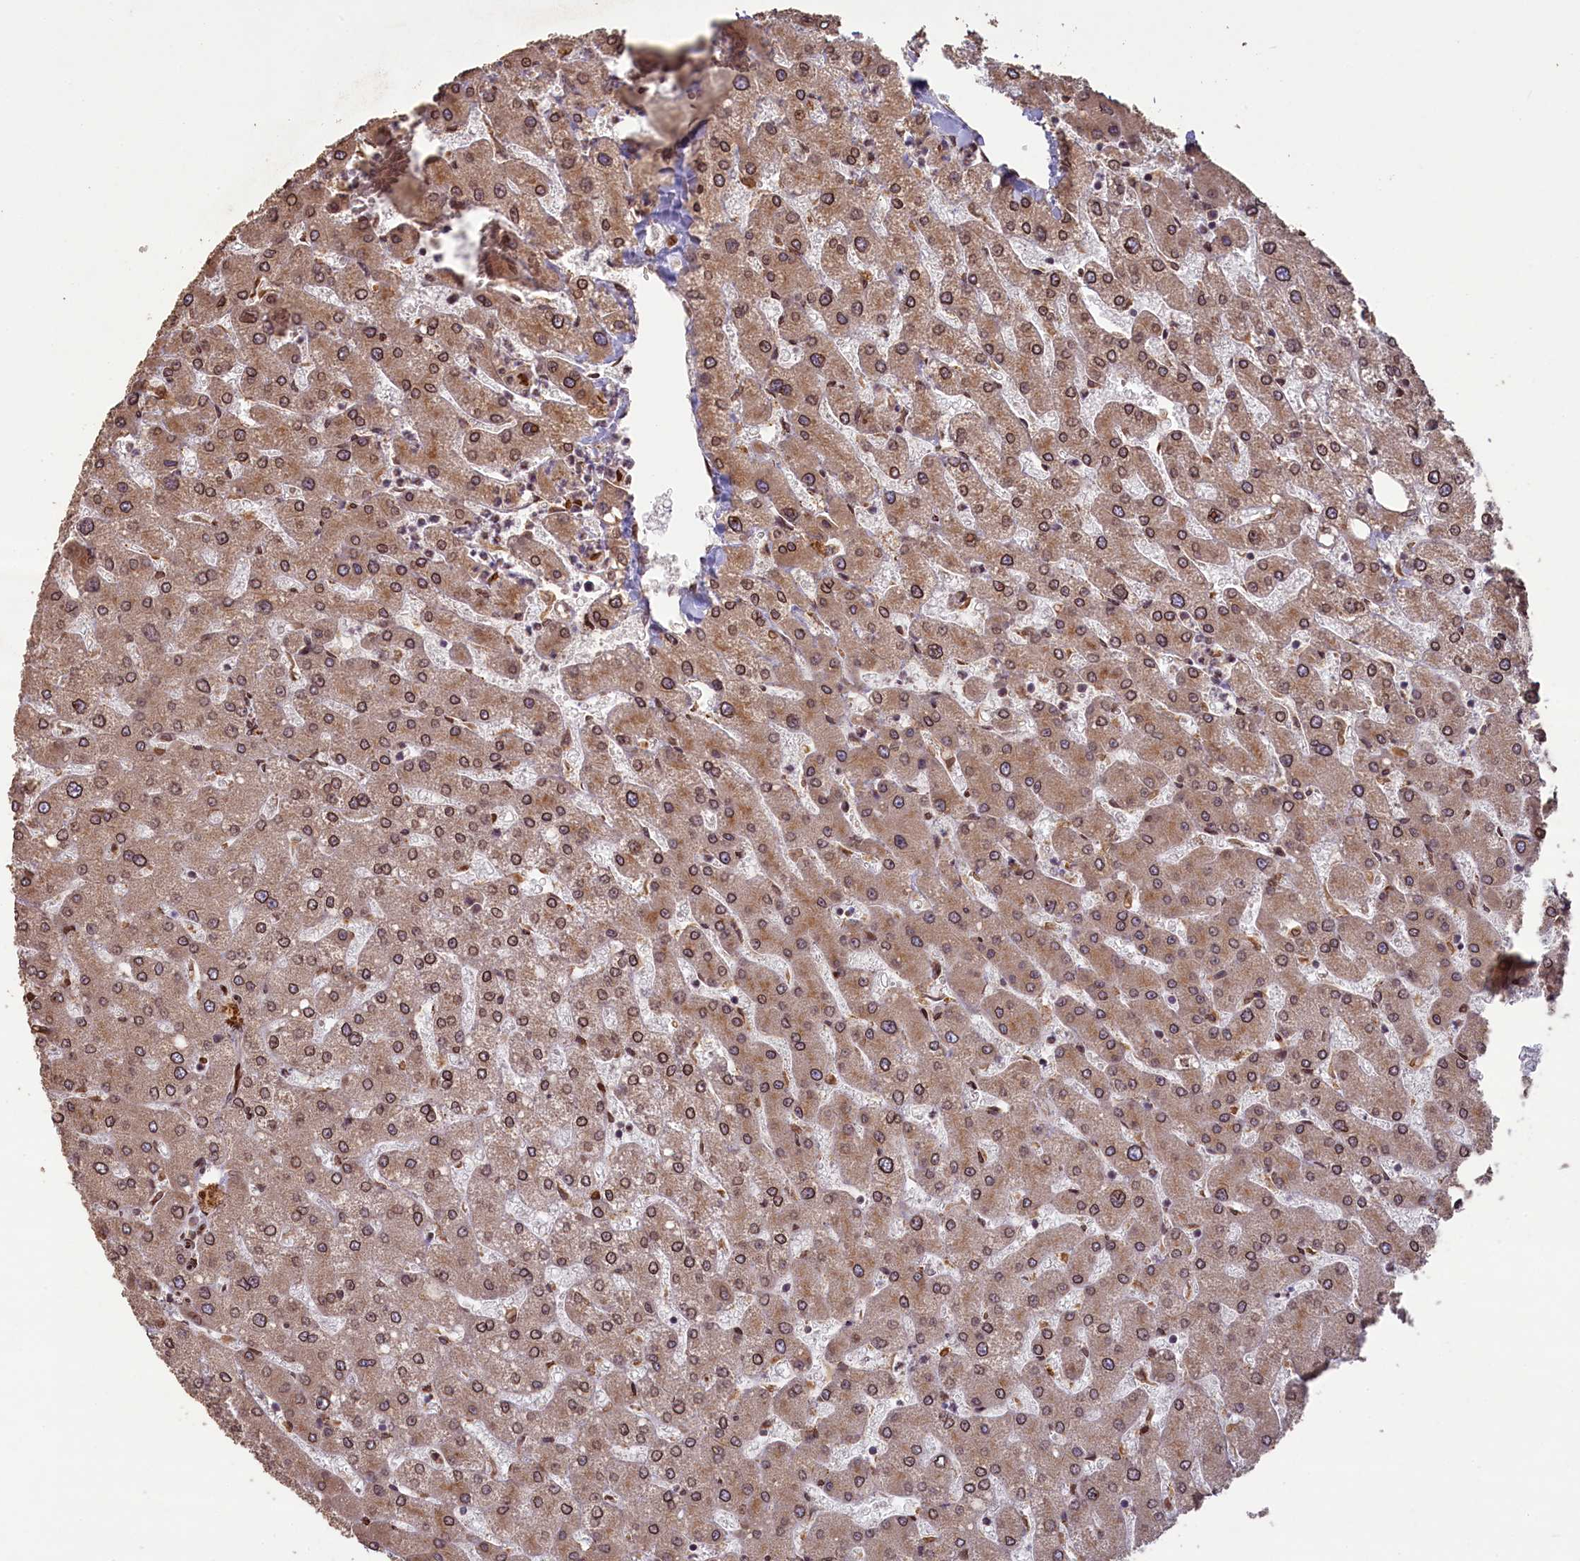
{"staining": {"intensity": "moderate", "quantity": ">75%", "location": "cytoplasmic/membranous"}, "tissue": "liver", "cell_type": "Cholangiocytes", "image_type": "normal", "snomed": [{"axis": "morphology", "description": "Normal tissue, NOS"}, {"axis": "topography", "description": "Liver"}], "caption": "High-power microscopy captured an IHC histopathology image of benign liver, revealing moderate cytoplasmic/membranous staining in approximately >75% of cholangiocytes. The protein of interest is stained brown, and the nuclei are stained in blue (DAB (3,3'-diaminobenzidine) IHC with brightfield microscopy, high magnification).", "gene": "SLC38A7", "patient": {"sex": "male", "age": 55}}